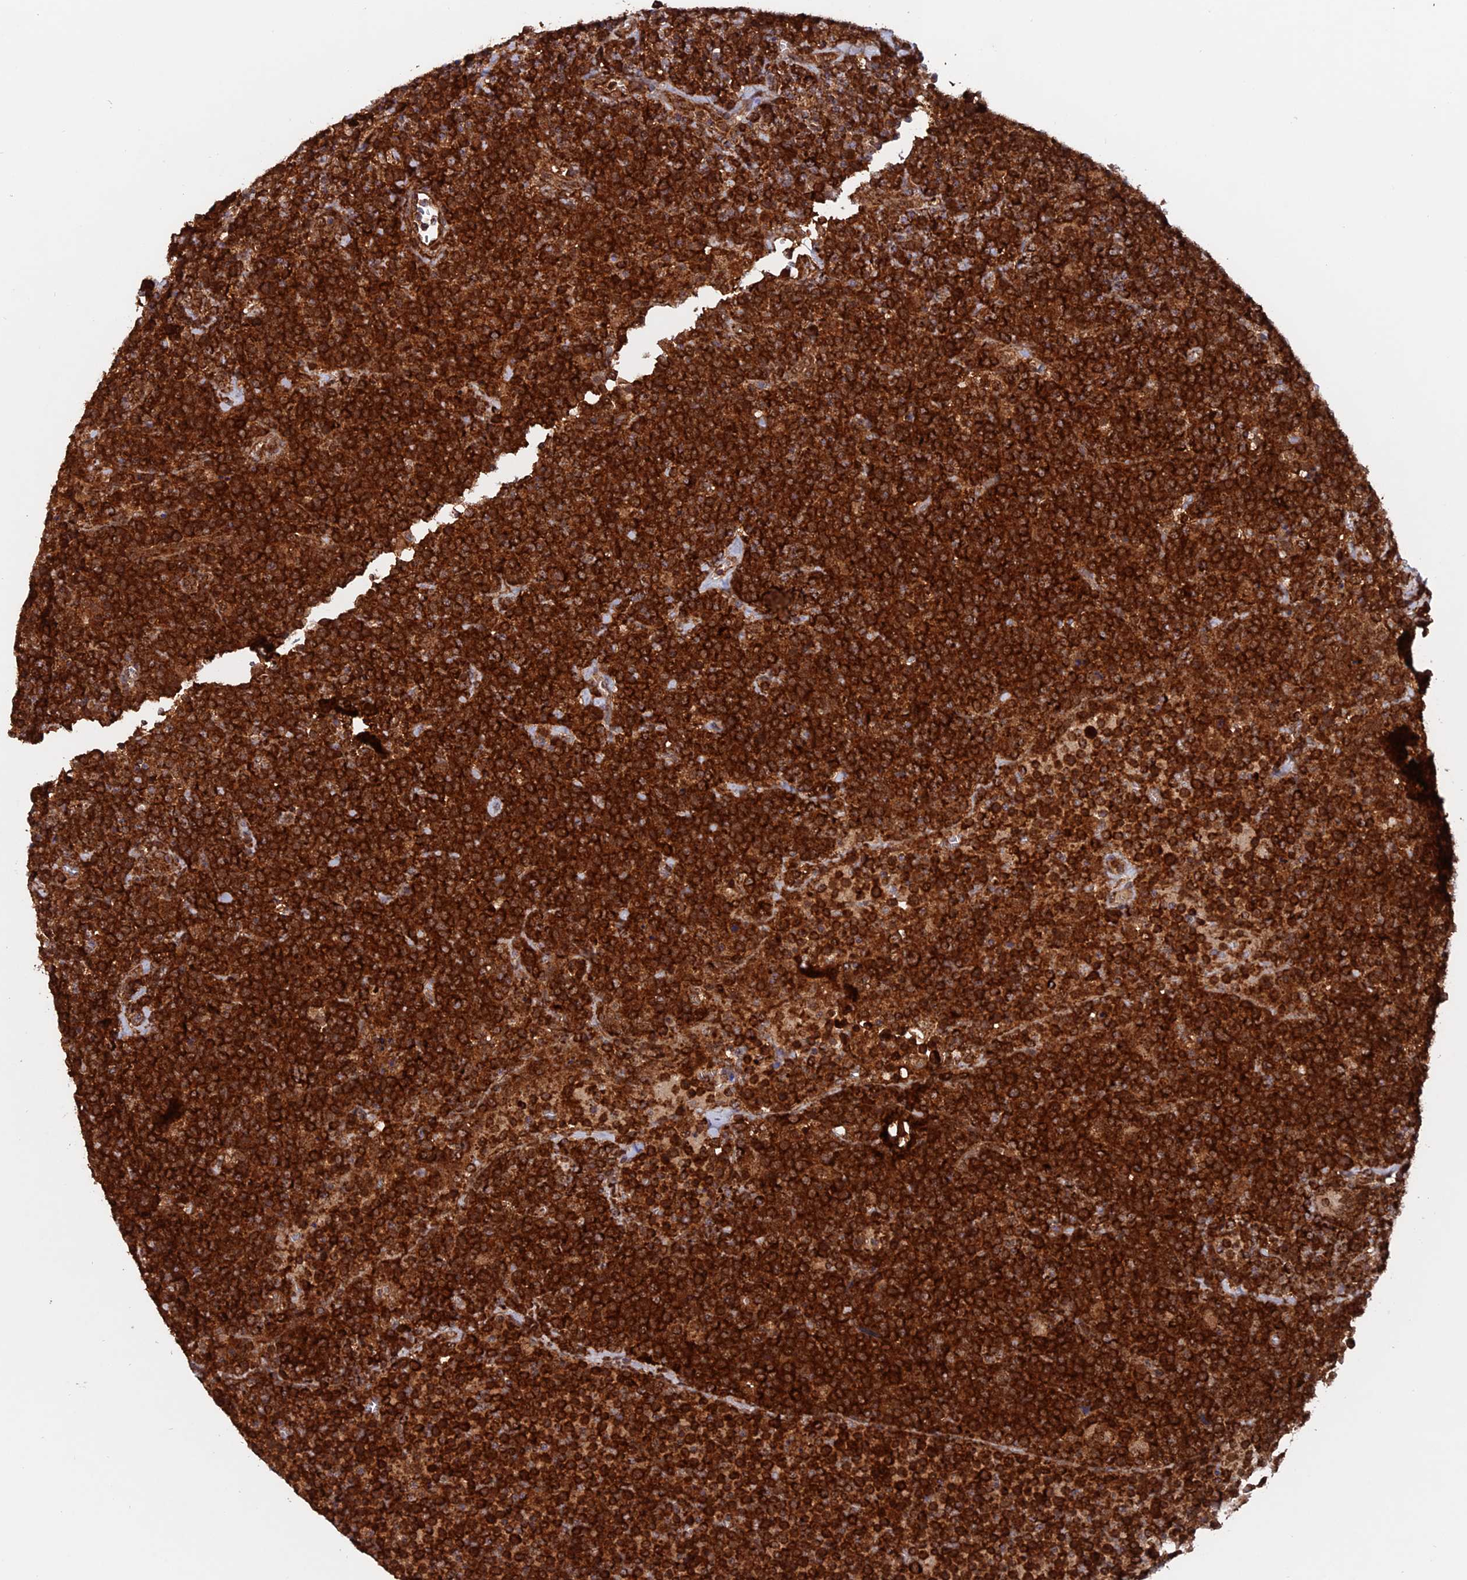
{"staining": {"intensity": "strong", "quantity": ">75%", "location": "cytoplasmic/membranous"}, "tissue": "lymphoma", "cell_type": "Tumor cells", "image_type": "cancer", "snomed": [{"axis": "morphology", "description": "Malignant lymphoma, non-Hodgkin's type, High grade"}, {"axis": "topography", "description": "Lymph node"}], "caption": "This micrograph shows high-grade malignant lymphoma, non-Hodgkin's type stained with immunohistochemistry (IHC) to label a protein in brown. The cytoplasmic/membranous of tumor cells show strong positivity for the protein. Nuclei are counter-stained blue.", "gene": "DTYMK", "patient": {"sex": "male", "age": 61}}